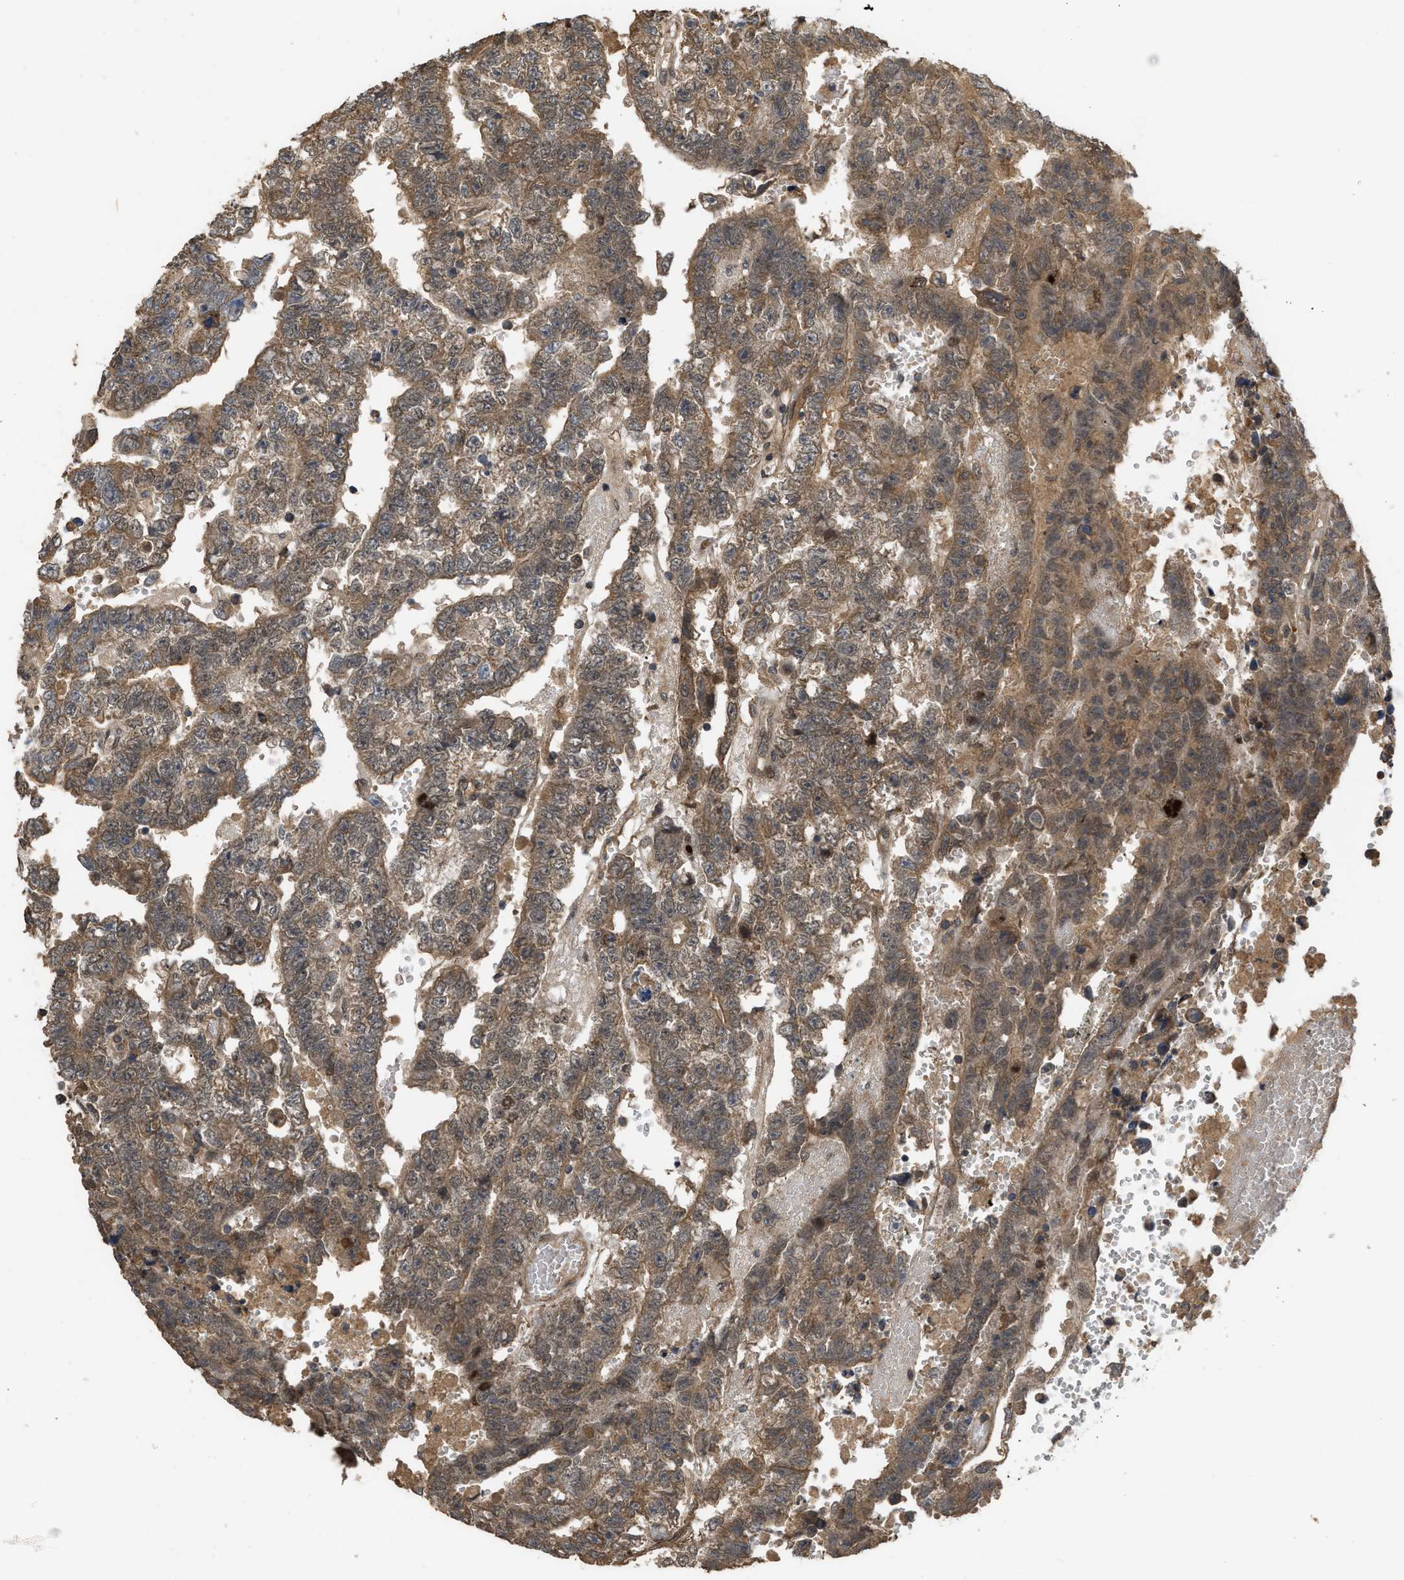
{"staining": {"intensity": "moderate", "quantity": ">75%", "location": "cytoplasmic/membranous"}, "tissue": "testis cancer", "cell_type": "Tumor cells", "image_type": "cancer", "snomed": [{"axis": "morphology", "description": "Carcinoma, Embryonal, NOS"}, {"axis": "topography", "description": "Testis"}], "caption": "IHC (DAB) staining of human testis cancer (embryonal carcinoma) demonstrates moderate cytoplasmic/membranous protein expression in approximately >75% of tumor cells. The staining is performed using DAB brown chromogen to label protein expression. The nuclei are counter-stained blue using hematoxylin.", "gene": "UTRN", "patient": {"sex": "male", "age": 25}}